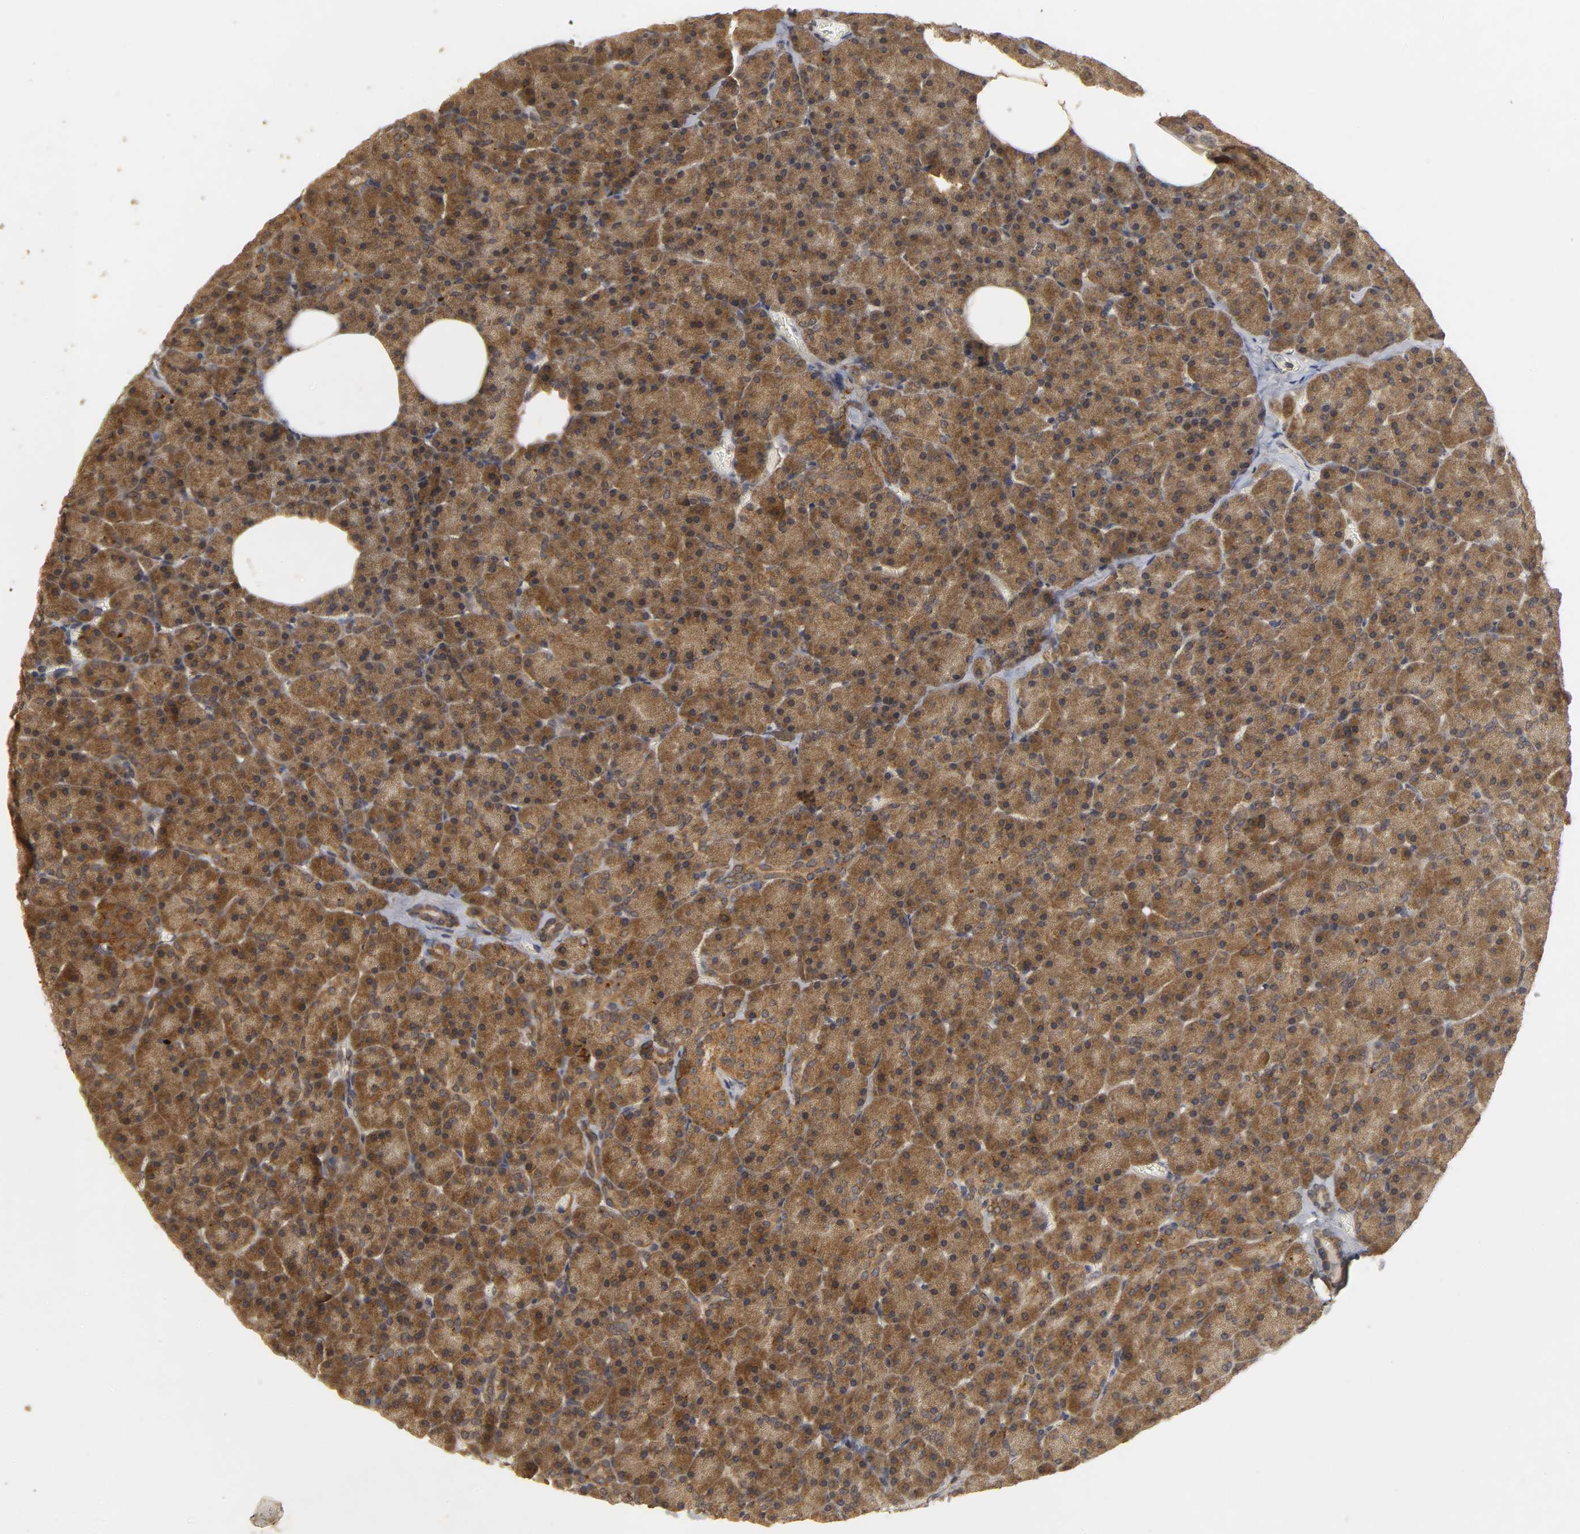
{"staining": {"intensity": "moderate", "quantity": ">75%", "location": "cytoplasmic/membranous"}, "tissue": "pancreas", "cell_type": "Exocrine glandular cells", "image_type": "normal", "snomed": [{"axis": "morphology", "description": "Normal tissue, NOS"}, {"axis": "topography", "description": "Pancreas"}], "caption": "Exocrine glandular cells display moderate cytoplasmic/membranous positivity in about >75% of cells in unremarkable pancreas. (brown staining indicates protein expression, while blue staining denotes nuclei).", "gene": "TRAF6", "patient": {"sex": "female", "age": 35}}